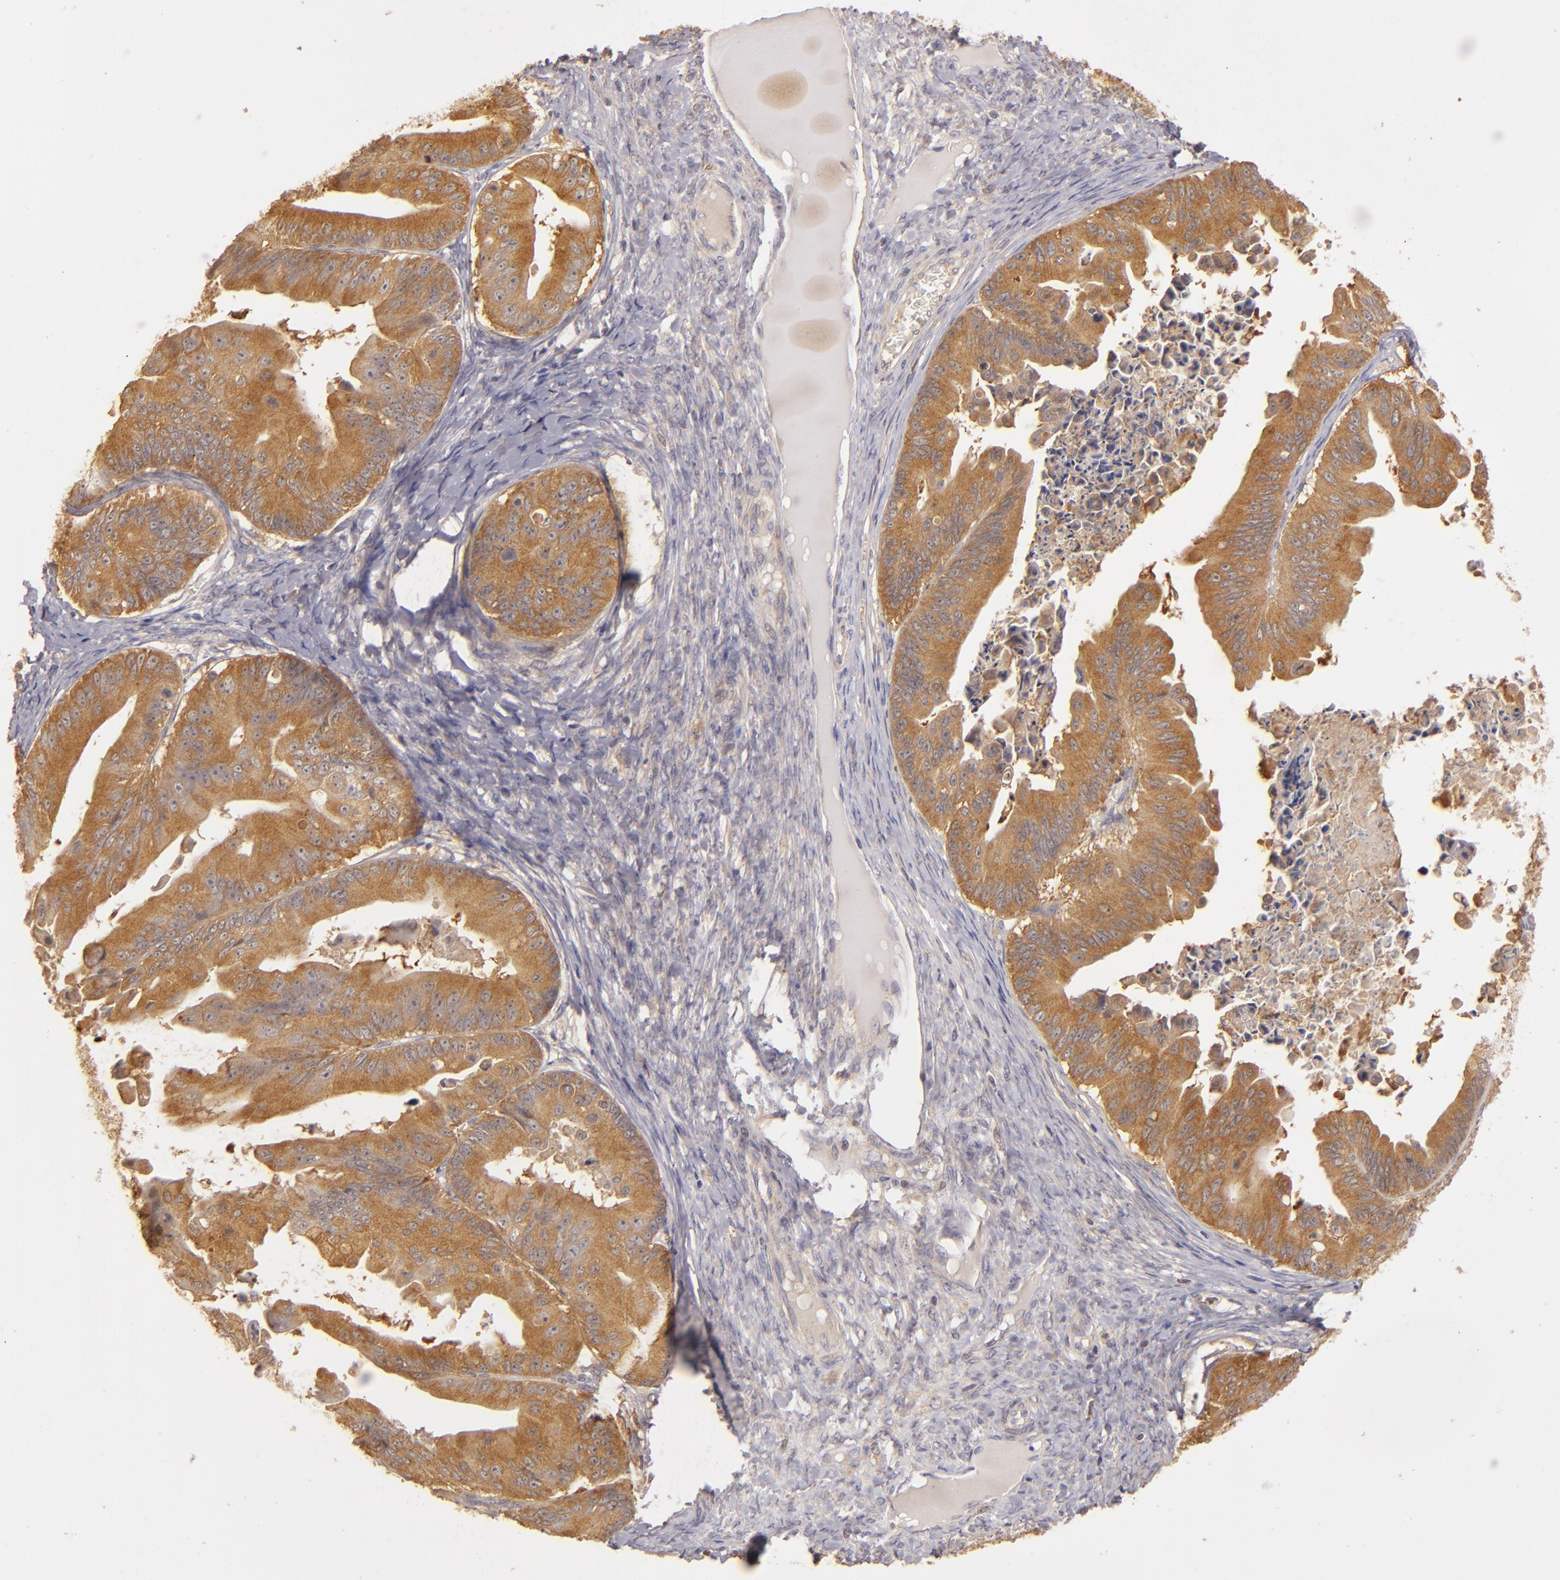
{"staining": {"intensity": "strong", "quantity": ">75%", "location": "cytoplasmic/membranous"}, "tissue": "ovarian cancer", "cell_type": "Tumor cells", "image_type": "cancer", "snomed": [{"axis": "morphology", "description": "Cystadenocarcinoma, mucinous, NOS"}, {"axis": "topography", "description": "Ovary"}], "caption": "Protein analysis of ovarian cancer tissue shows strong cytoplasmic/membranous positivity in approximately >75% of tumor cells.", "gene": "PRKCD", "patient": {"sex": "female", "age": 37}}